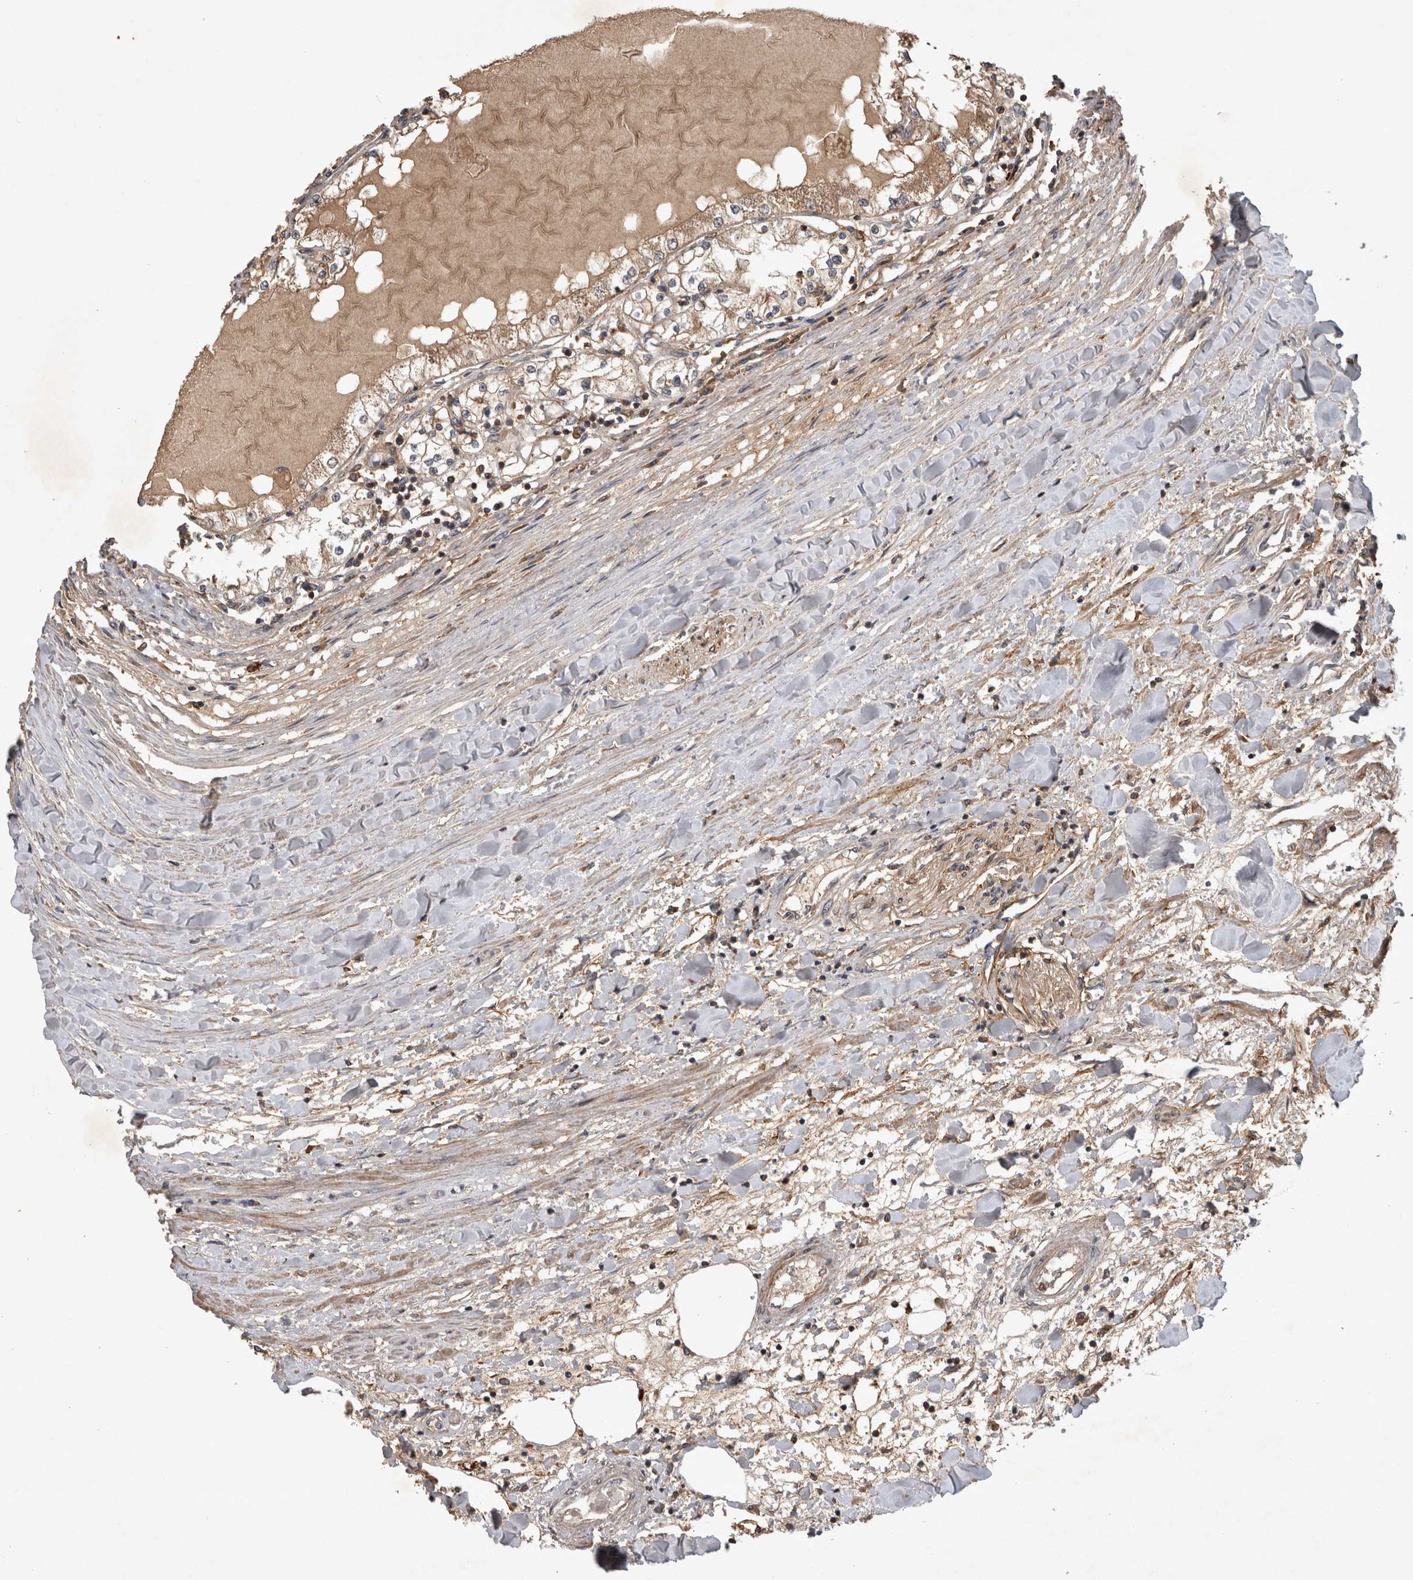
{"staining": {"intensity": "moderate", "quantity": ">75%", "location": "cytoplasmic/membranous"}, "tissue": "renal cancer", "cell_type": "Tumor cells", "image_type": "cancer", "snomed": [{"axis": "morphology", "description": "Adenocarcinoma, NOS"}, {"axis": "topography", "description": "Kidney"}], "caption": "Renal cancer stained with a brown dye exhibits moderate cytoplasmic/membranous positive positivity in approximately >75% of tumor cells.", "gene": "TRMT61B", "patient": {"sex": "male", "age": 68}}